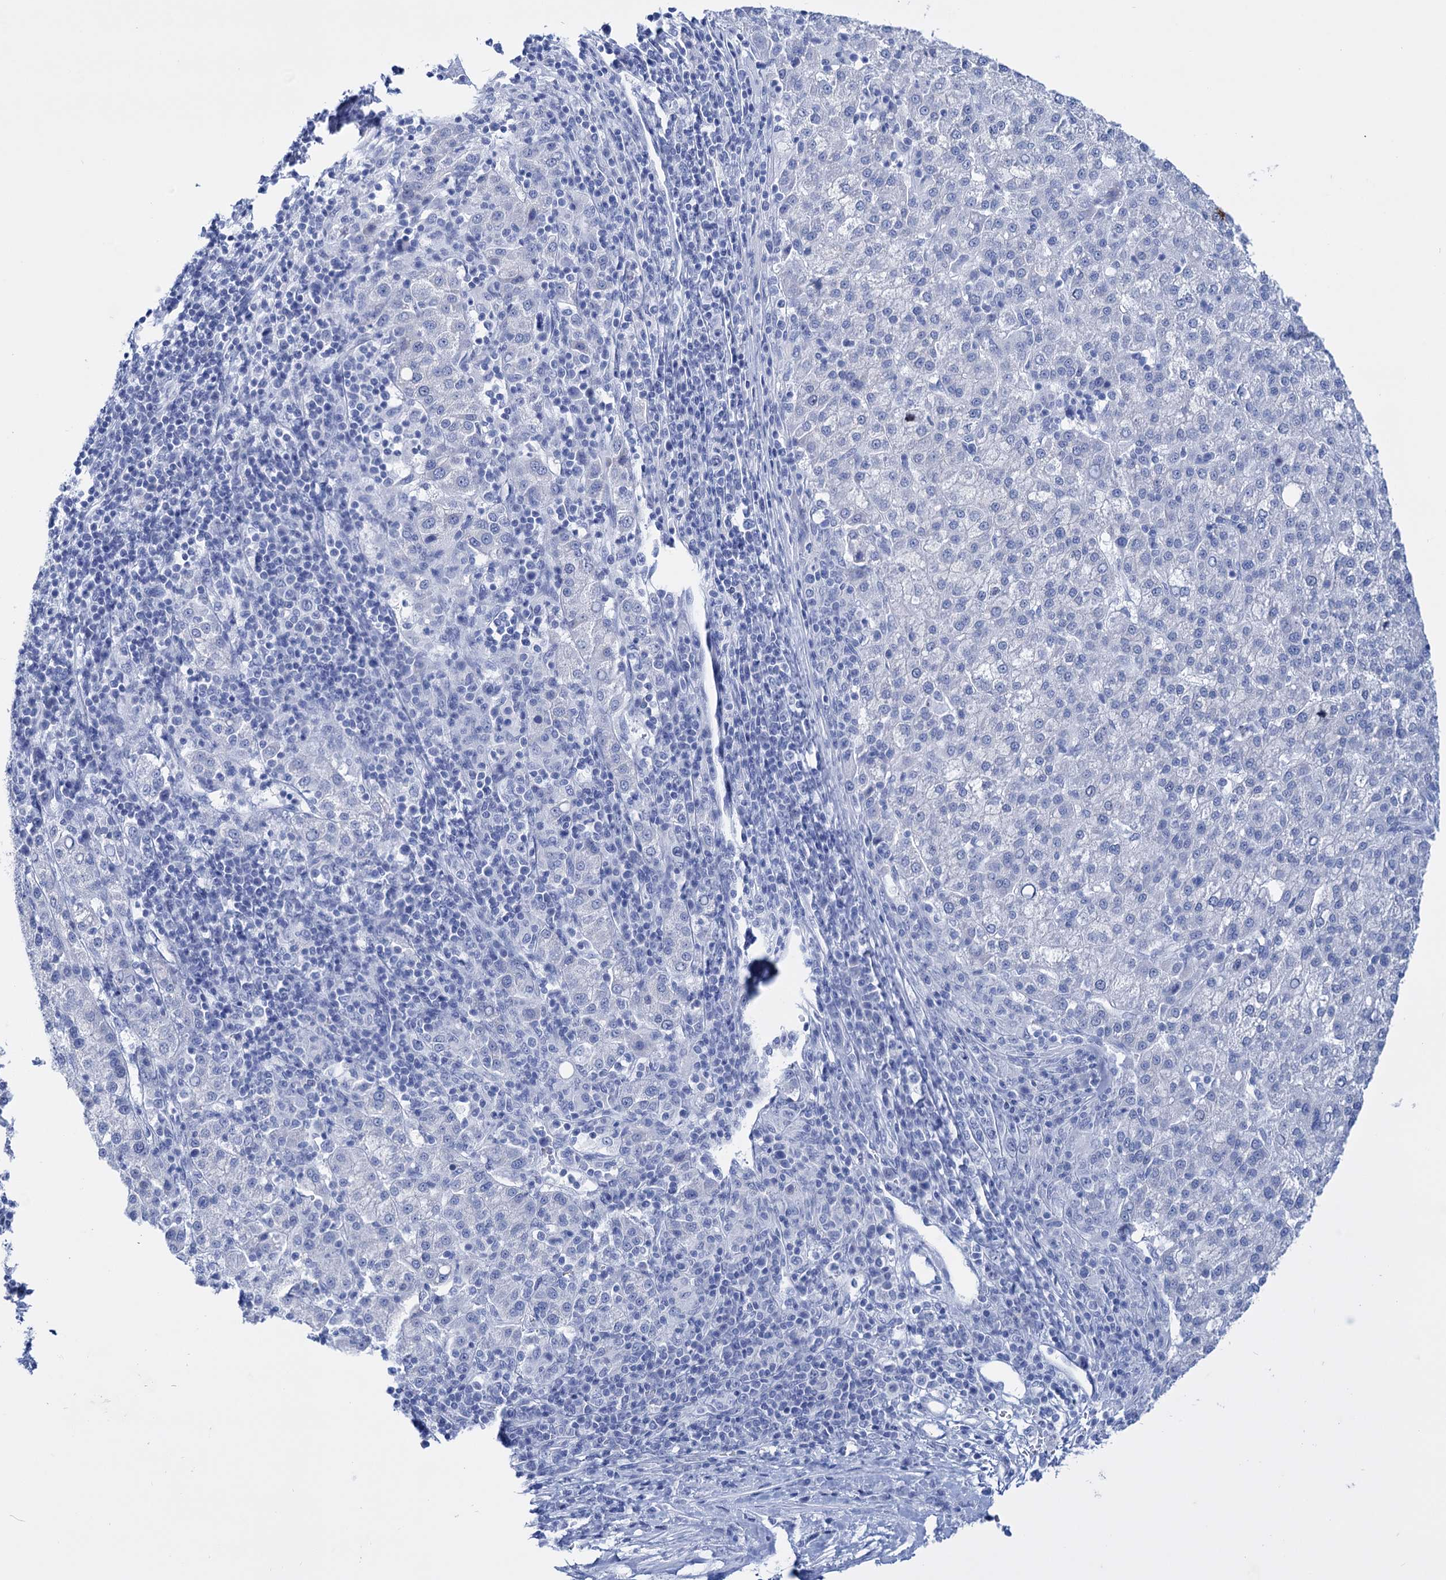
{"staining": {"intensity": "negative", "quantity": "none", "location": "none"}, "tissue": "liver cancer", "cell_type": "Tumor cells", "image_type": "cancer", "snomed": [{"axis": "morphology", "description": "Carcinoma, Hepatocellular, NOS"}, {"axis": "topography", "description": "Liver"}], "caption": "DAB immunohistochemical staining of liver cancer exhibits no significant positivity in tumor cells.", "gene": "FBXW12", "patient": {"sex": "female", "age": 58}}